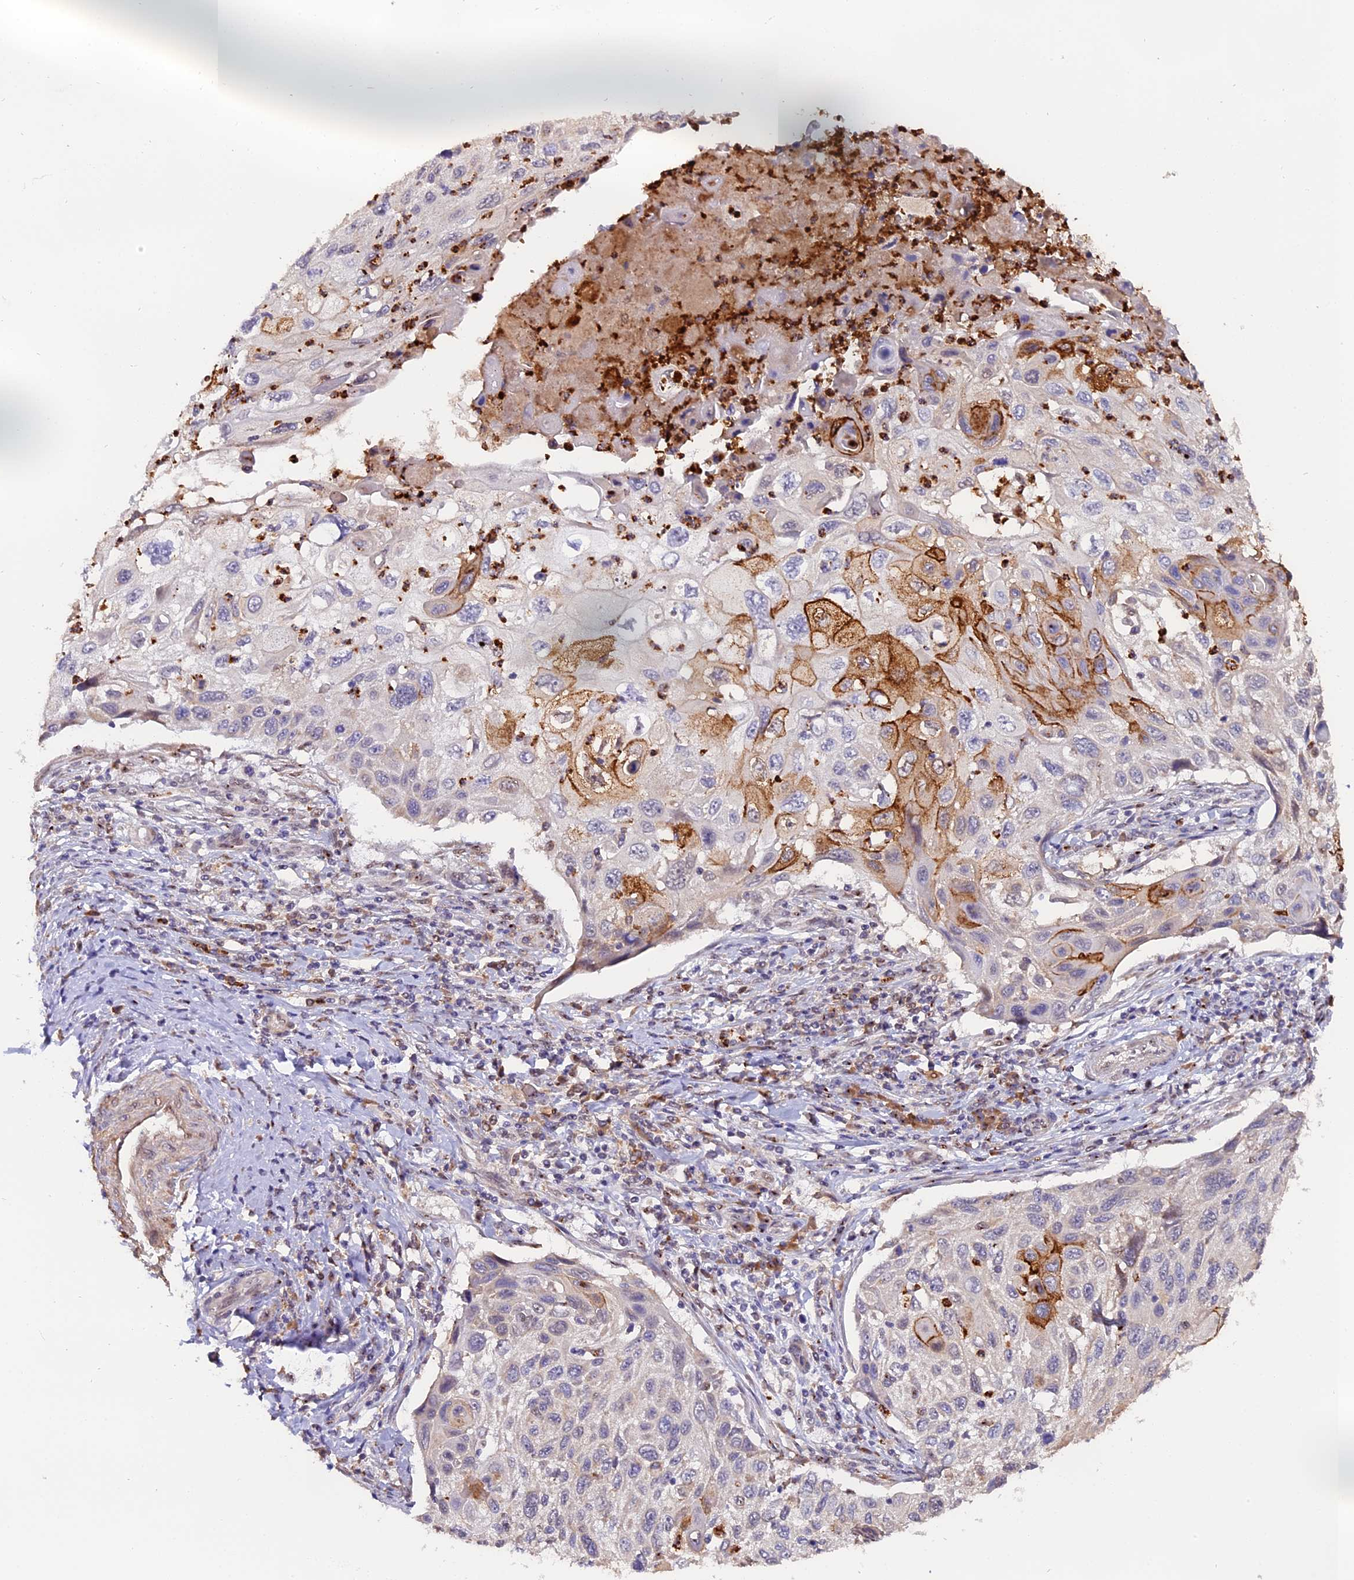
{"staining": {"intensity": "moderate", "quantity": "<25%", "location": "cytoplasmic/membranous"}, "tissue": "cervical cancer", "cell_type": "Tumor cells", "image_type": "cancer", "snomed": [{"axis": "morphology", "description": "Squamous cell carcinoma, NOS"}, {"axis": "topography", "description": "Cervix"}], "caption": "Moderate cytoplasmic/membranous expression for a protein is seen in approximately <25% of tumor cells of cervical cancer (squamous cell carcinoma) using immunohistochemistry.", "gene": "FAM118B", "patient": {"sex": "female", "age": 70}}